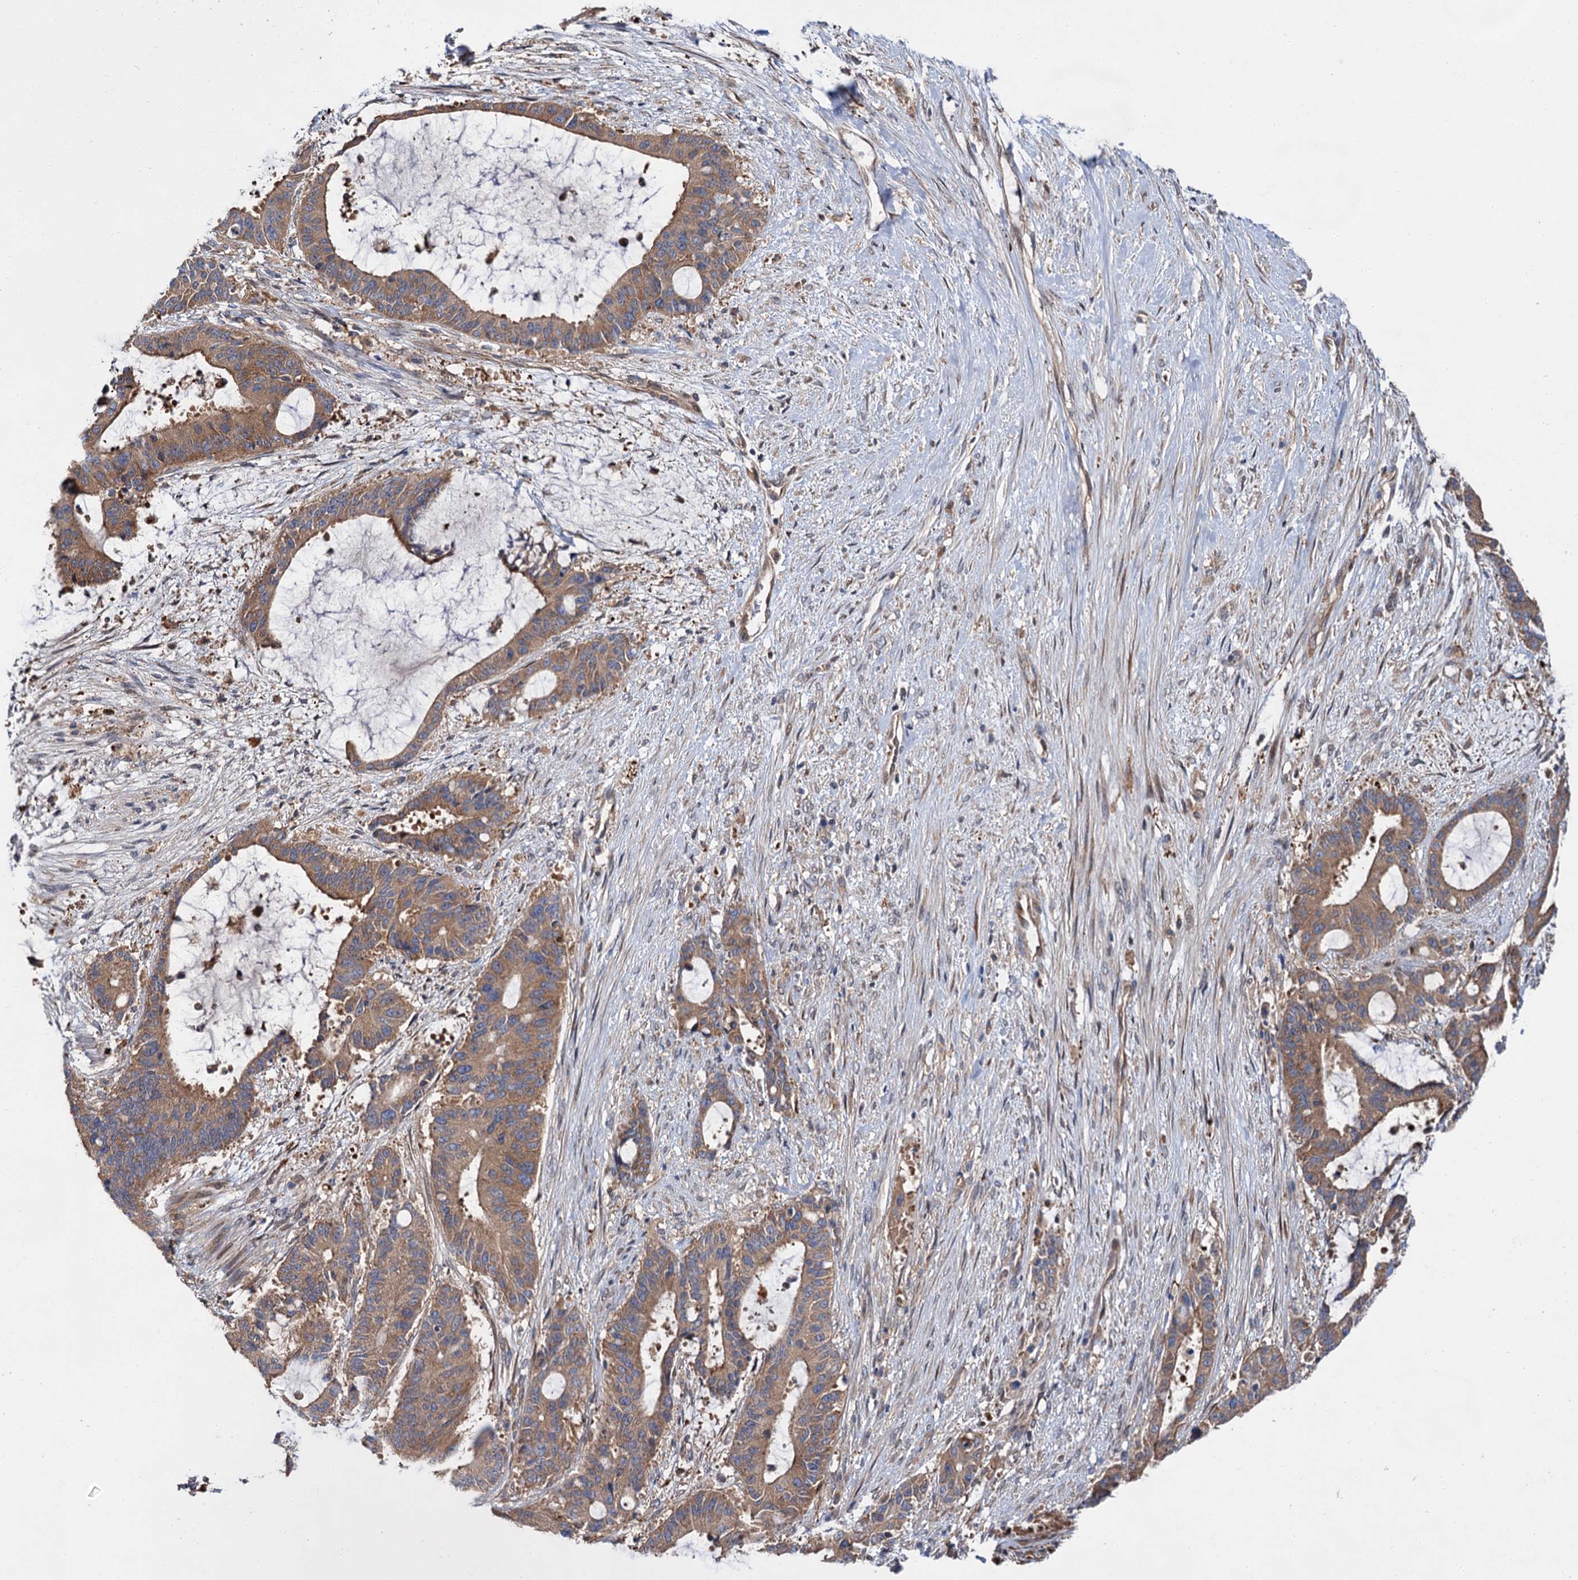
{"staining": {"intensity": "moderate", "quantity": ">75%", "location": "cytoplasmic/membranous"}, "tissue": "liver cancer", "cell_type": "Tumor cells", "image_type": "cancer", "snomed": [{"axis": "morphology", "description": "Normal tissue, NOS"}, {"axis": "morphology", "description": "Cholangiocarcinoma"}, {"axis": "topography", "description": "Liver"}, {"axis": "topography", "description": "Peripheral nerve tissue"}], "caption": "Tumor cells exhibit medium levels of moderate cytoplasmic/membranous staining in about >75% of cells in human cholangiocarcinoma (liver). Nuclei are stained in blue.", "gene": "NAA25", "patient": {"sex": "female", "age": 73}}